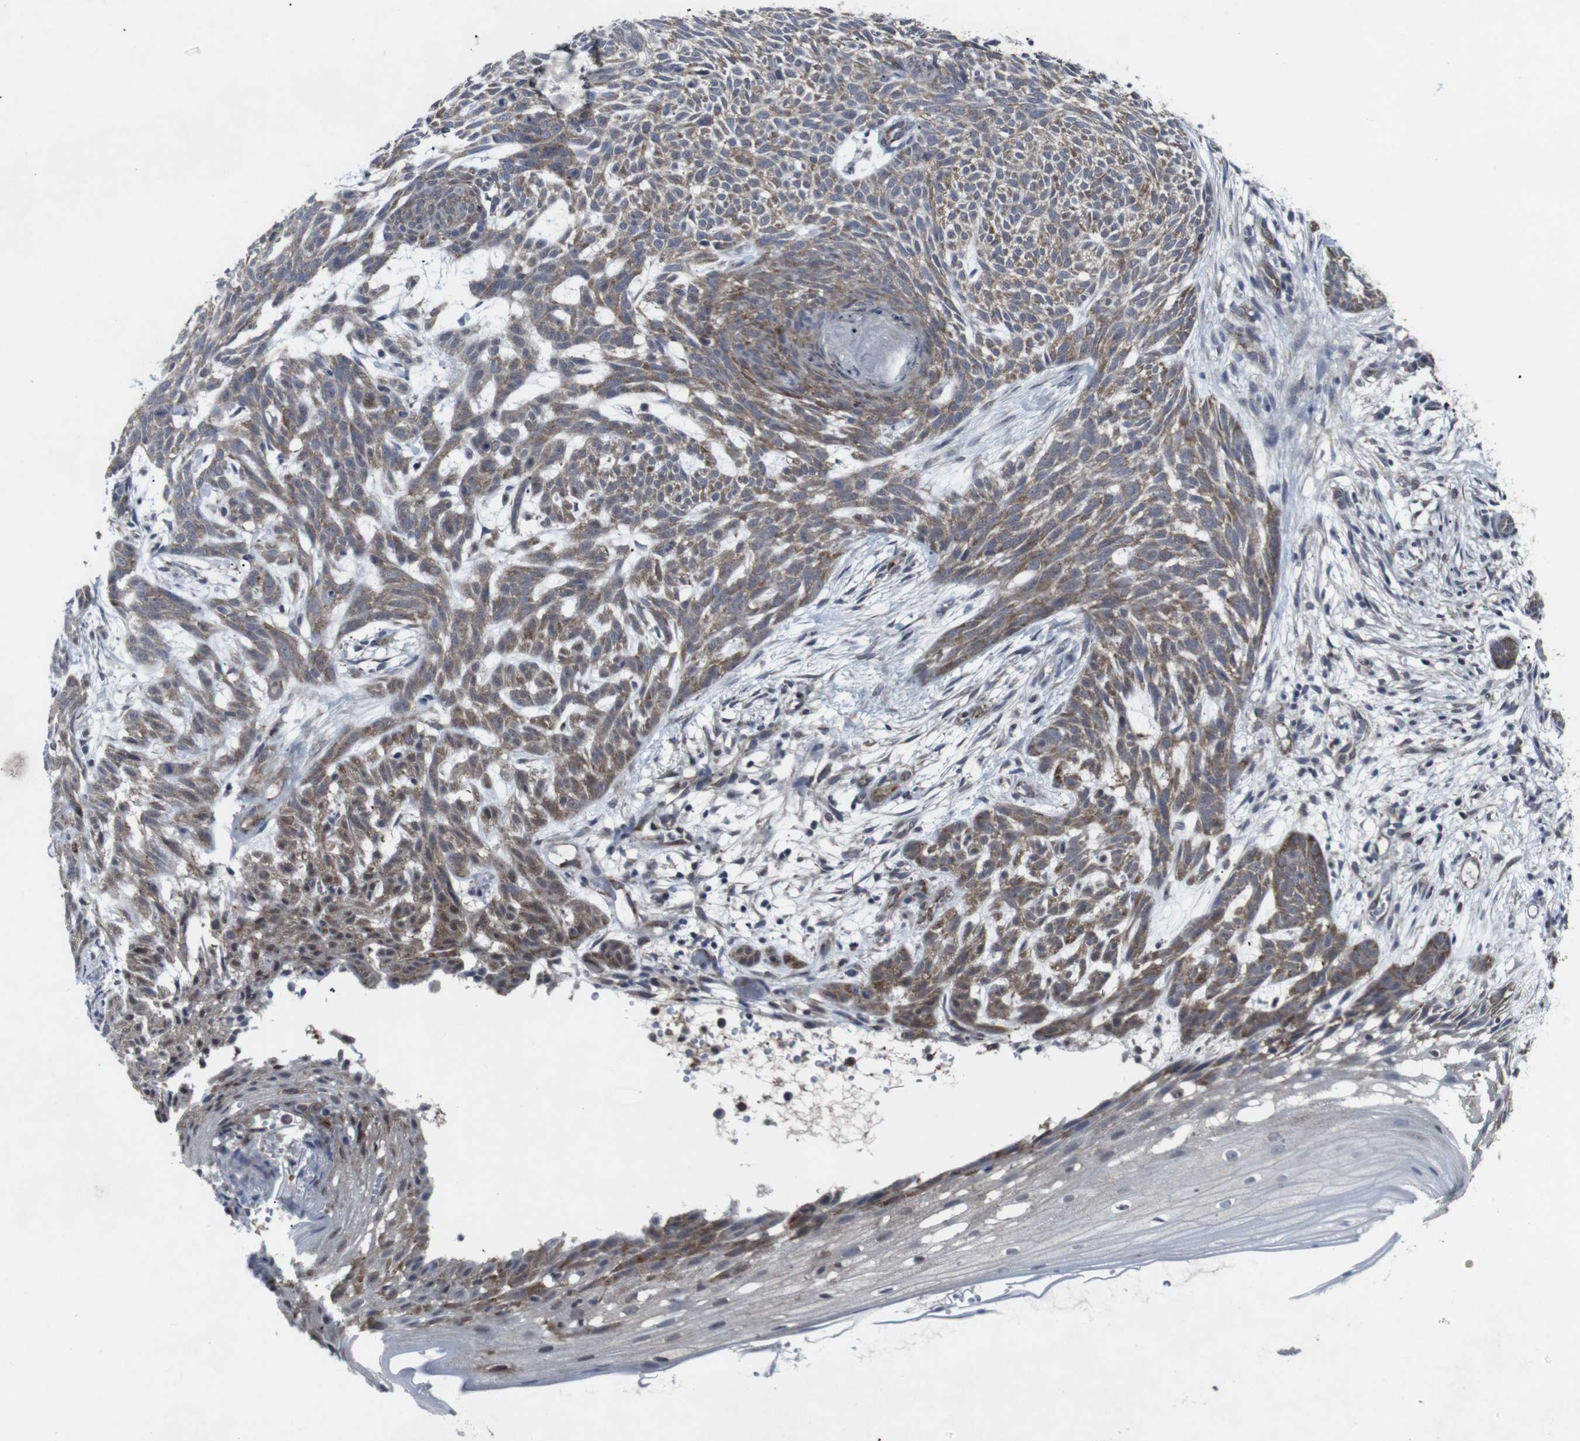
{"staining": {"intensity": "moderate", "quantity": ">75%", "location": "cytoplasmic/membranous"}, "tissue": "skin cancer", "cell_type": "Tumor cells", "image_type": "cancer", "snomed": [{"axis": "morphology", "description": "Basal cell carcinoma"}, {"axis": "topography", "description": "Skin"}], "caption": "Protein expression analysis of human skin basal cell carcinoma reveals moderate cytoplasmic/membranous positivity in approximately >75% of tumor cells.", "gene": "GEMIN2", "patient": {"sex": "female", "age": 59}}